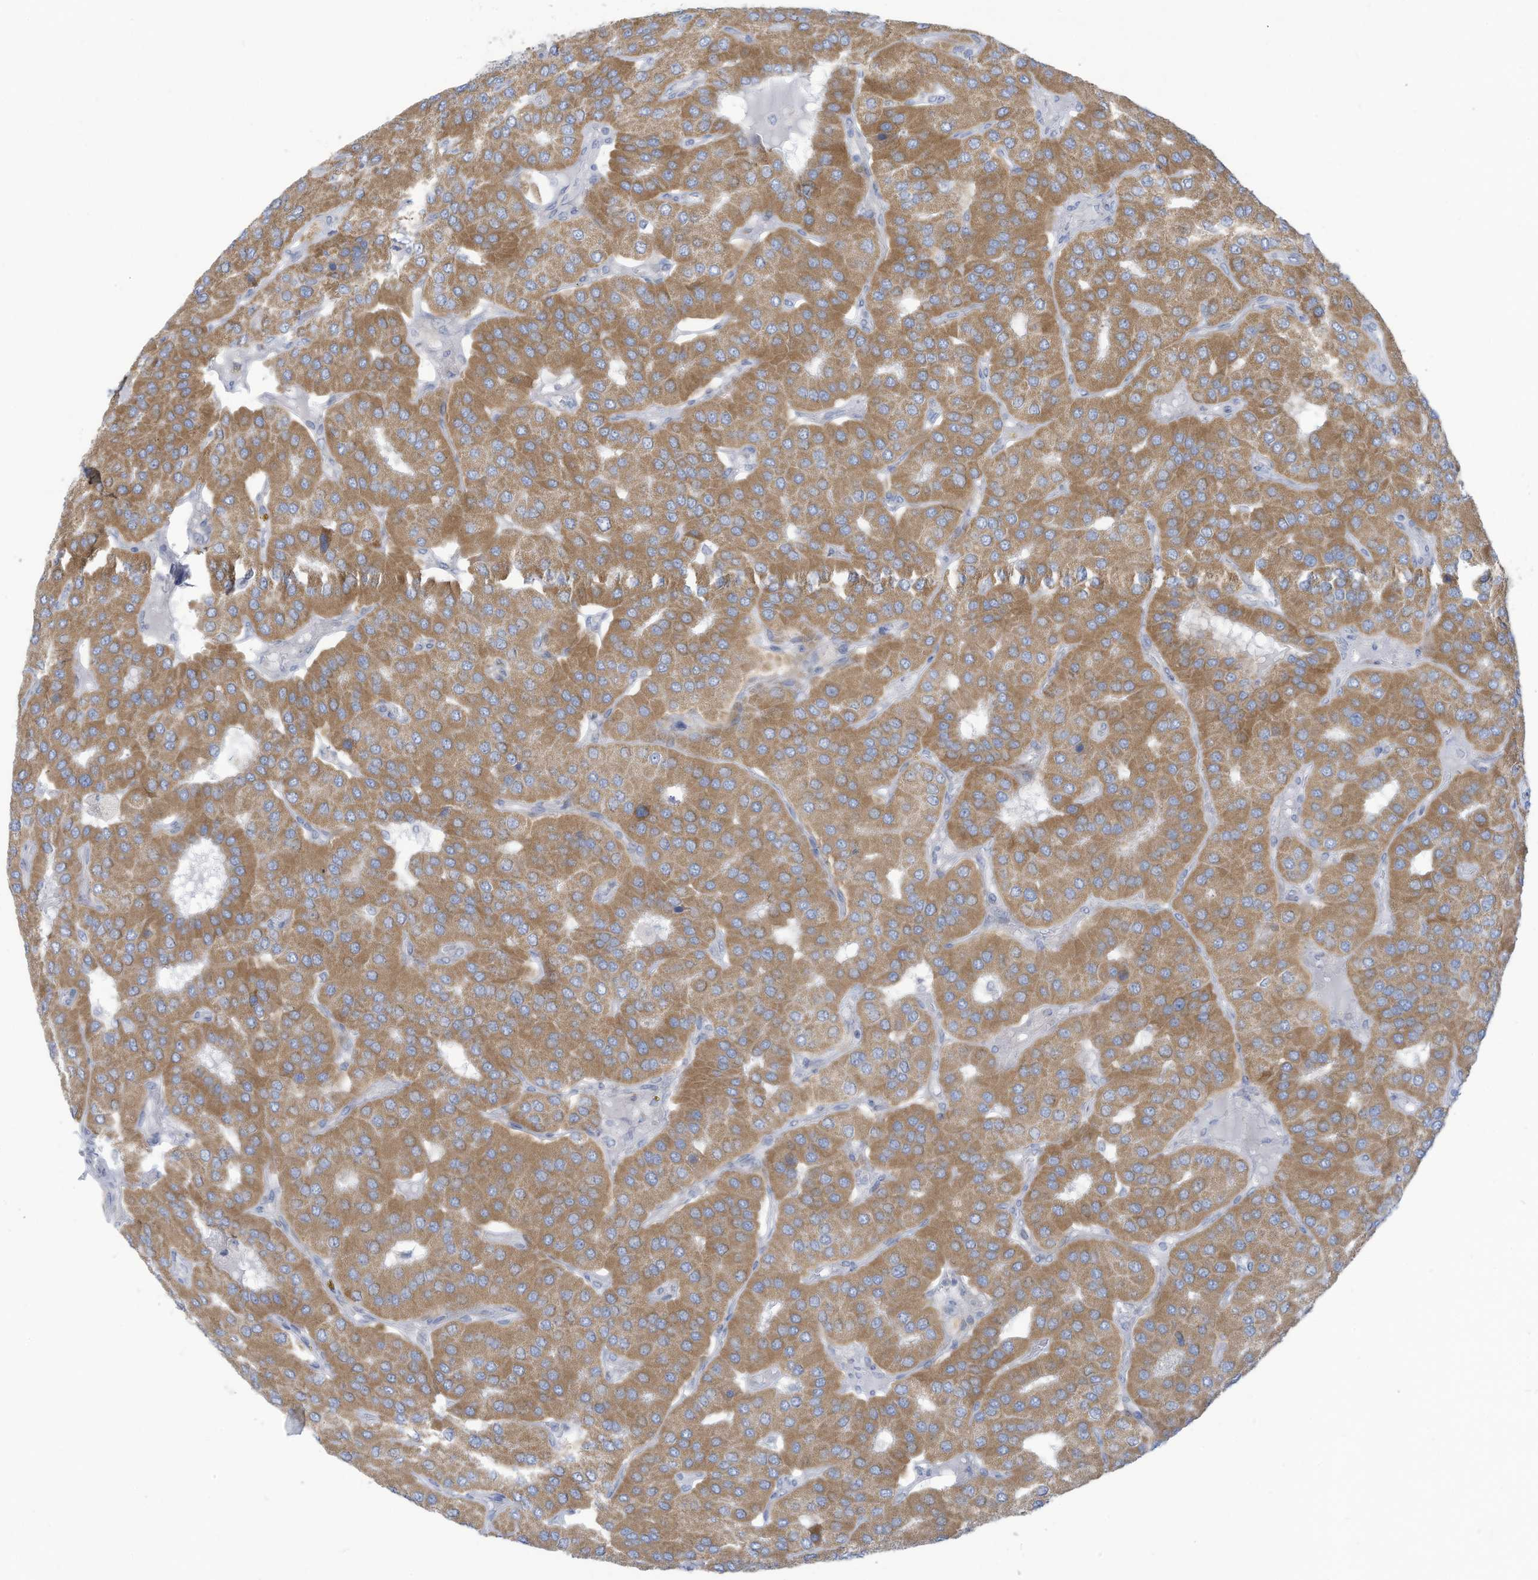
{"staining": {"intensity": "moderate", "quantity": ">75%", "location": "cytoplasmic/membranous"}, "tissue": "parathyroid gland", "cell_type": "Glandular cells", "image_type": "normal", "snomed": [{"axis": "morphology", "description": "Normal tissue, NOS"}, {"axis": "morphology", "description": "Adenoma, NOS"}, {"axis": "topography", "description": "Parathyroid gland"}], "caption": "Benign parathyroid gland displays moderate cytoplasmic/membranous staining in about >75% of glandular cells The protein is shown in brown color, while the nuclei are stained blue..", "gene": "TRMT2B", "patient": {"sex": "female", "age": 86}}